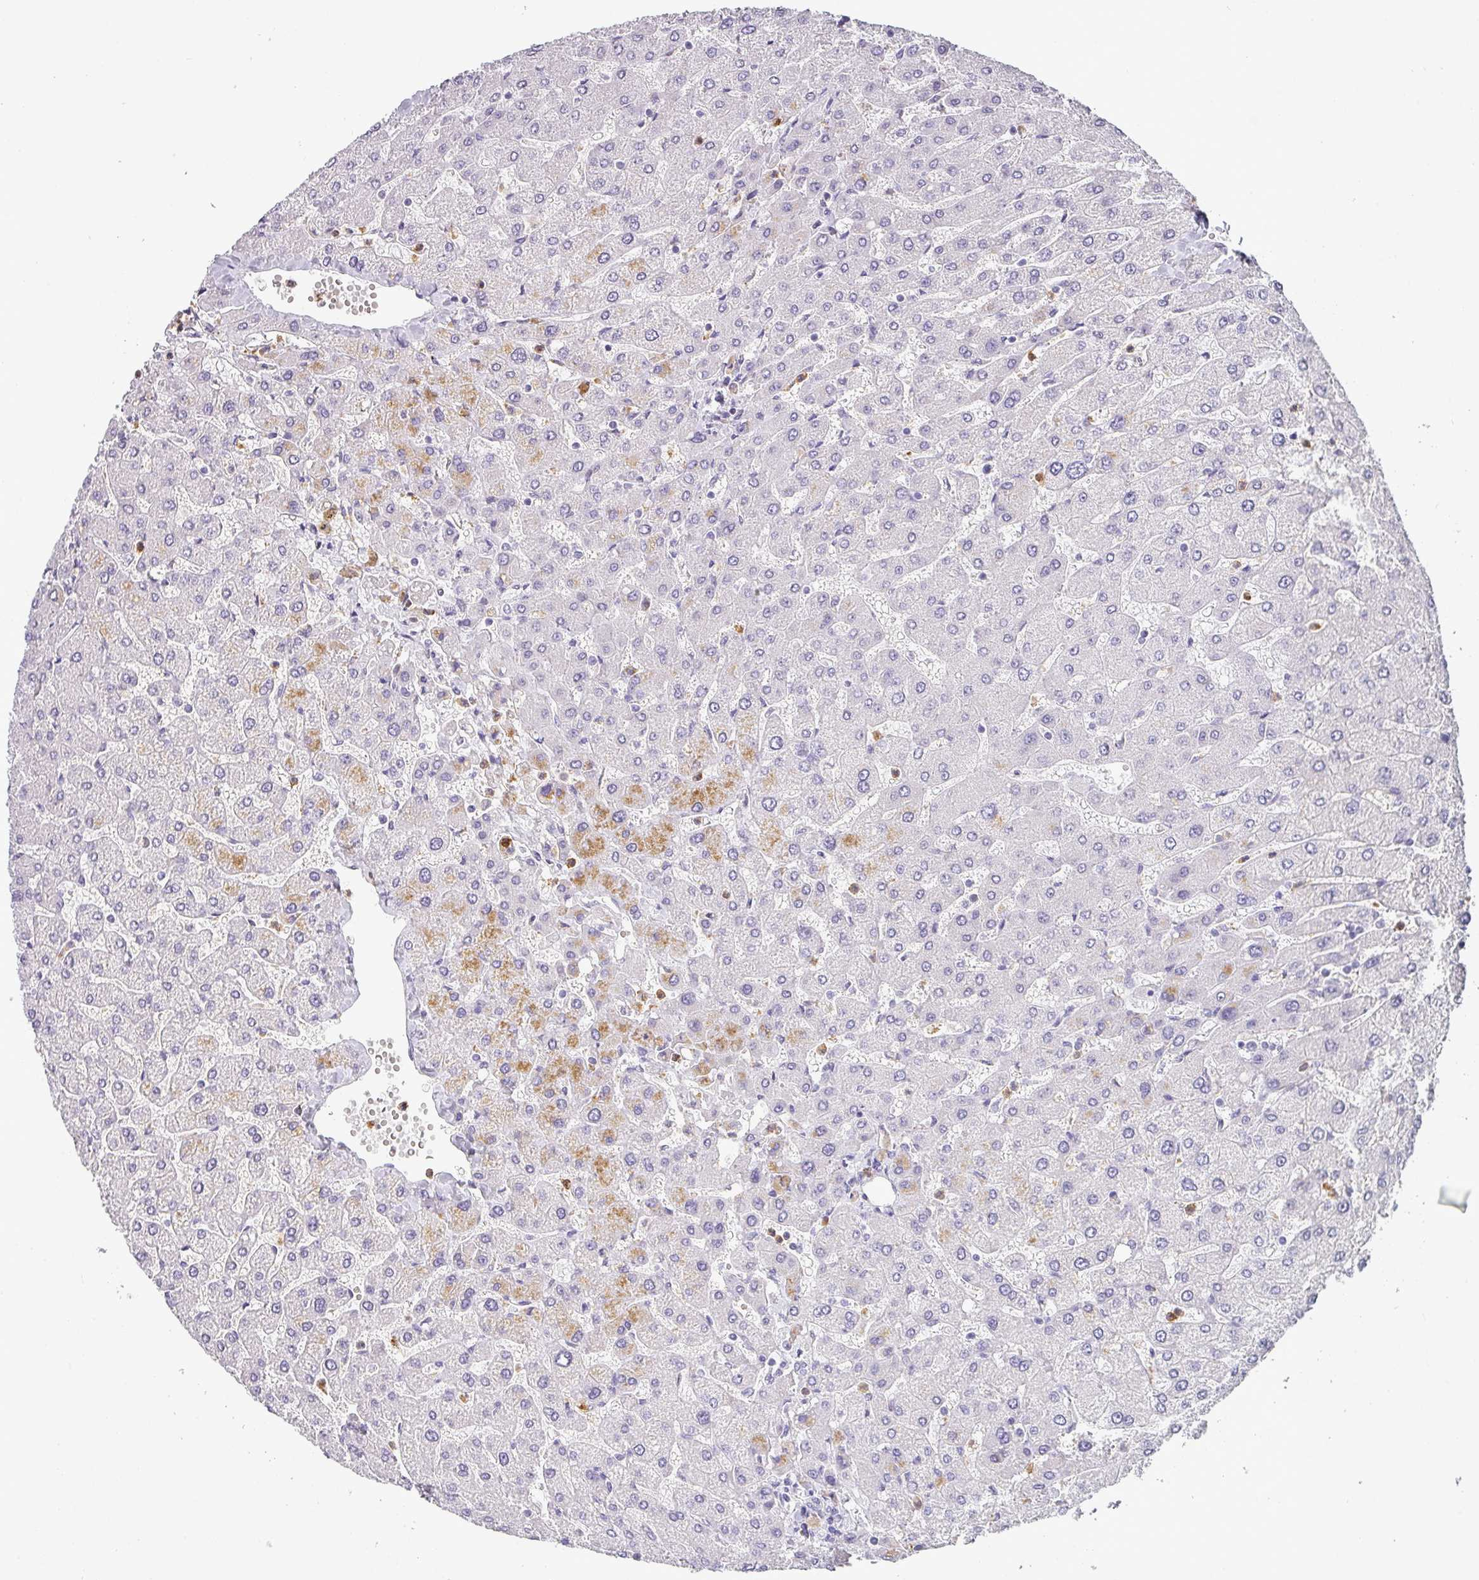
{"staining": {"intensity": "negative", "quantity": "none", "location": "none"}, "tissue": "liver", "cell_type": "Cholangiocytes", "image_type": "normal", "snomed": [{"axis": "morphology", "description": "Normal tissue, NOS"}, {"axis": "topography", "description": "Liver"}], "caption": "Image shows no protein positivity in cholangiocytes of normal liver.", "gene": "BTLA", "patient": {"sex": "male", "age": 55}}